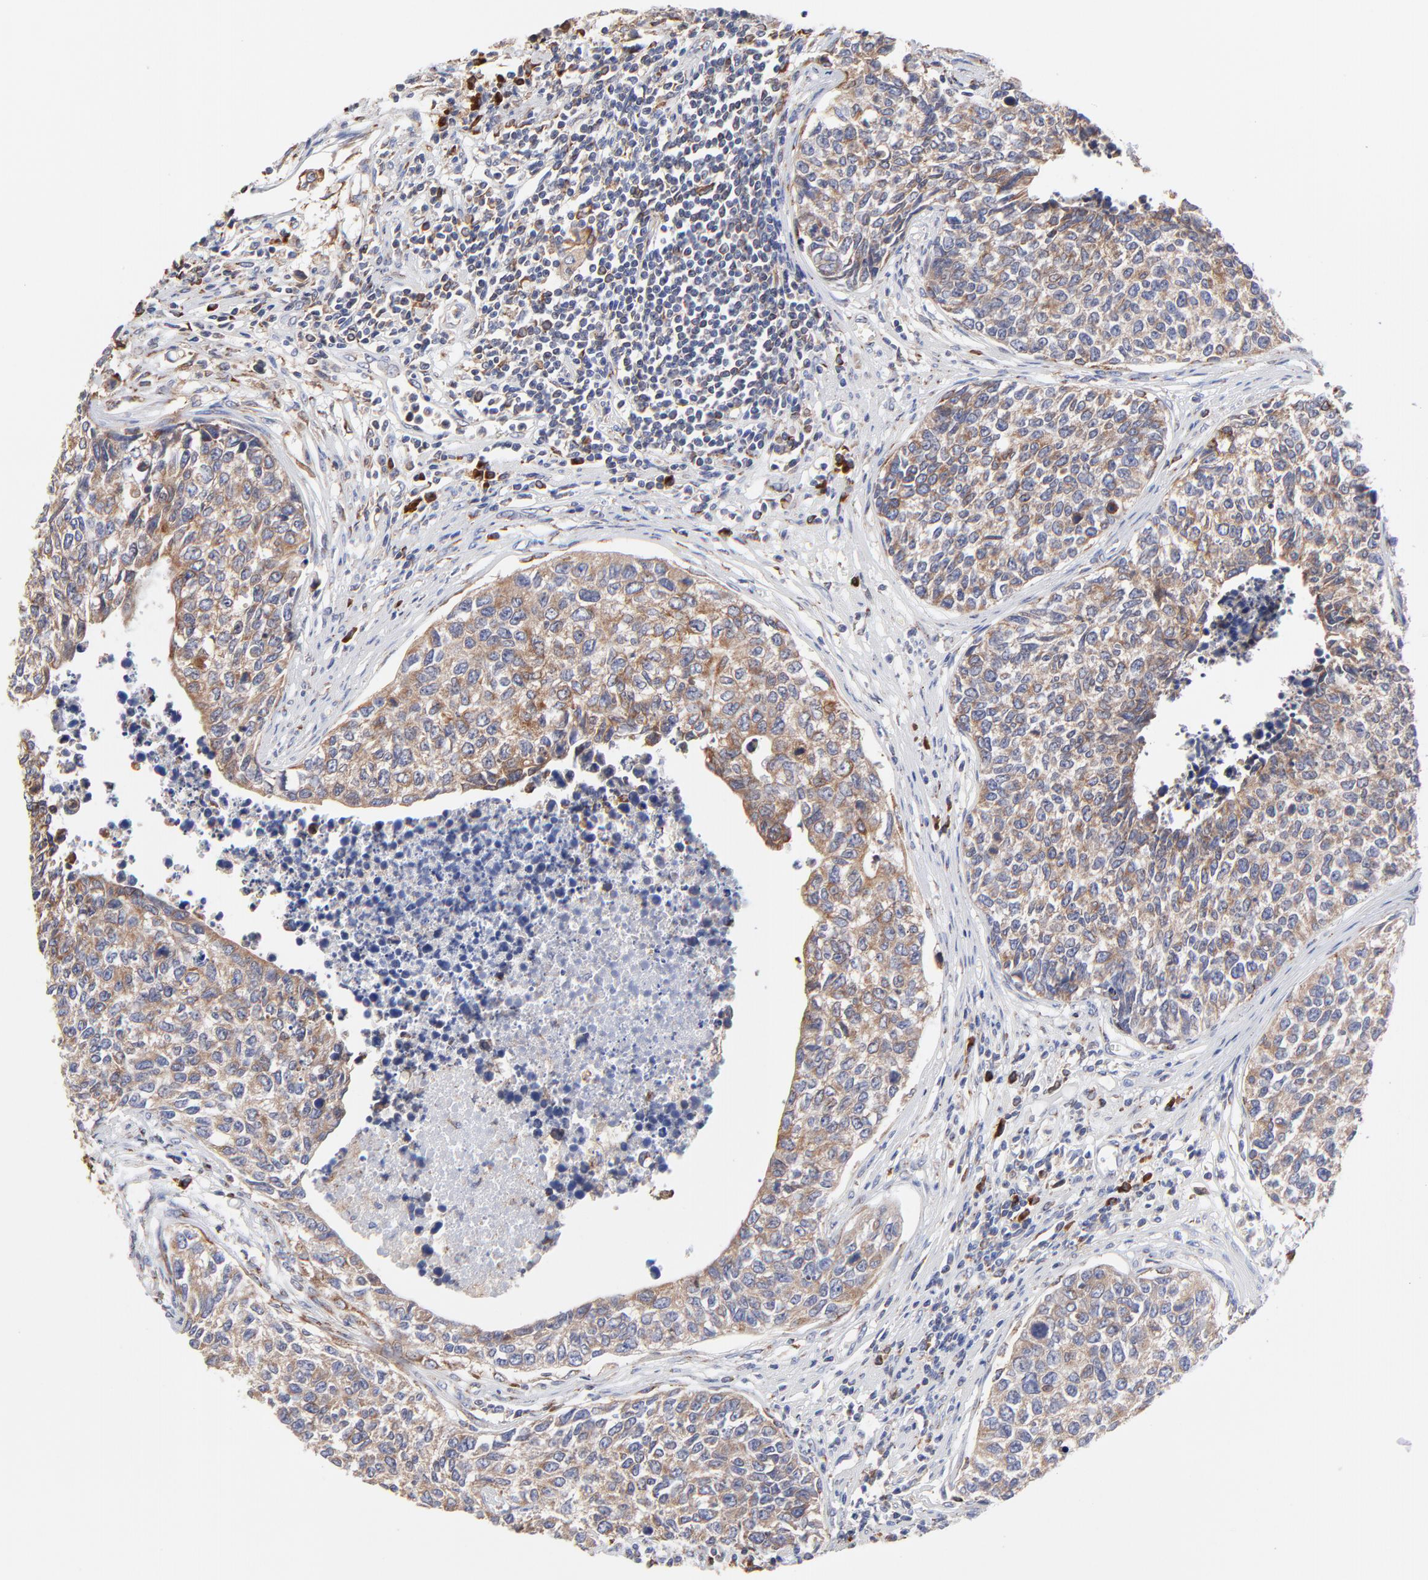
{"staining": {"intensity": "moderate", "quantity": ">75%", "location": "cytoplasmic/membranous"}, "tissue": "urothelial cancer", "cell_type": "Tumor cells", "image_type": "cancer", "snomed": [{"axis": "morphology", "description": "Urothelial carcinoma, High grade"}, {"axis": "topography", "description": "Urinary bladder"}], "caption": "The micrograph displays a brown stain indicating the presence of a protein in the cytoplasmic/membranous of tumor cells in urothelial carcinoma (high-grade).", "gene": "LMAN1", "patient": {"sex": "male", "age": 81}}